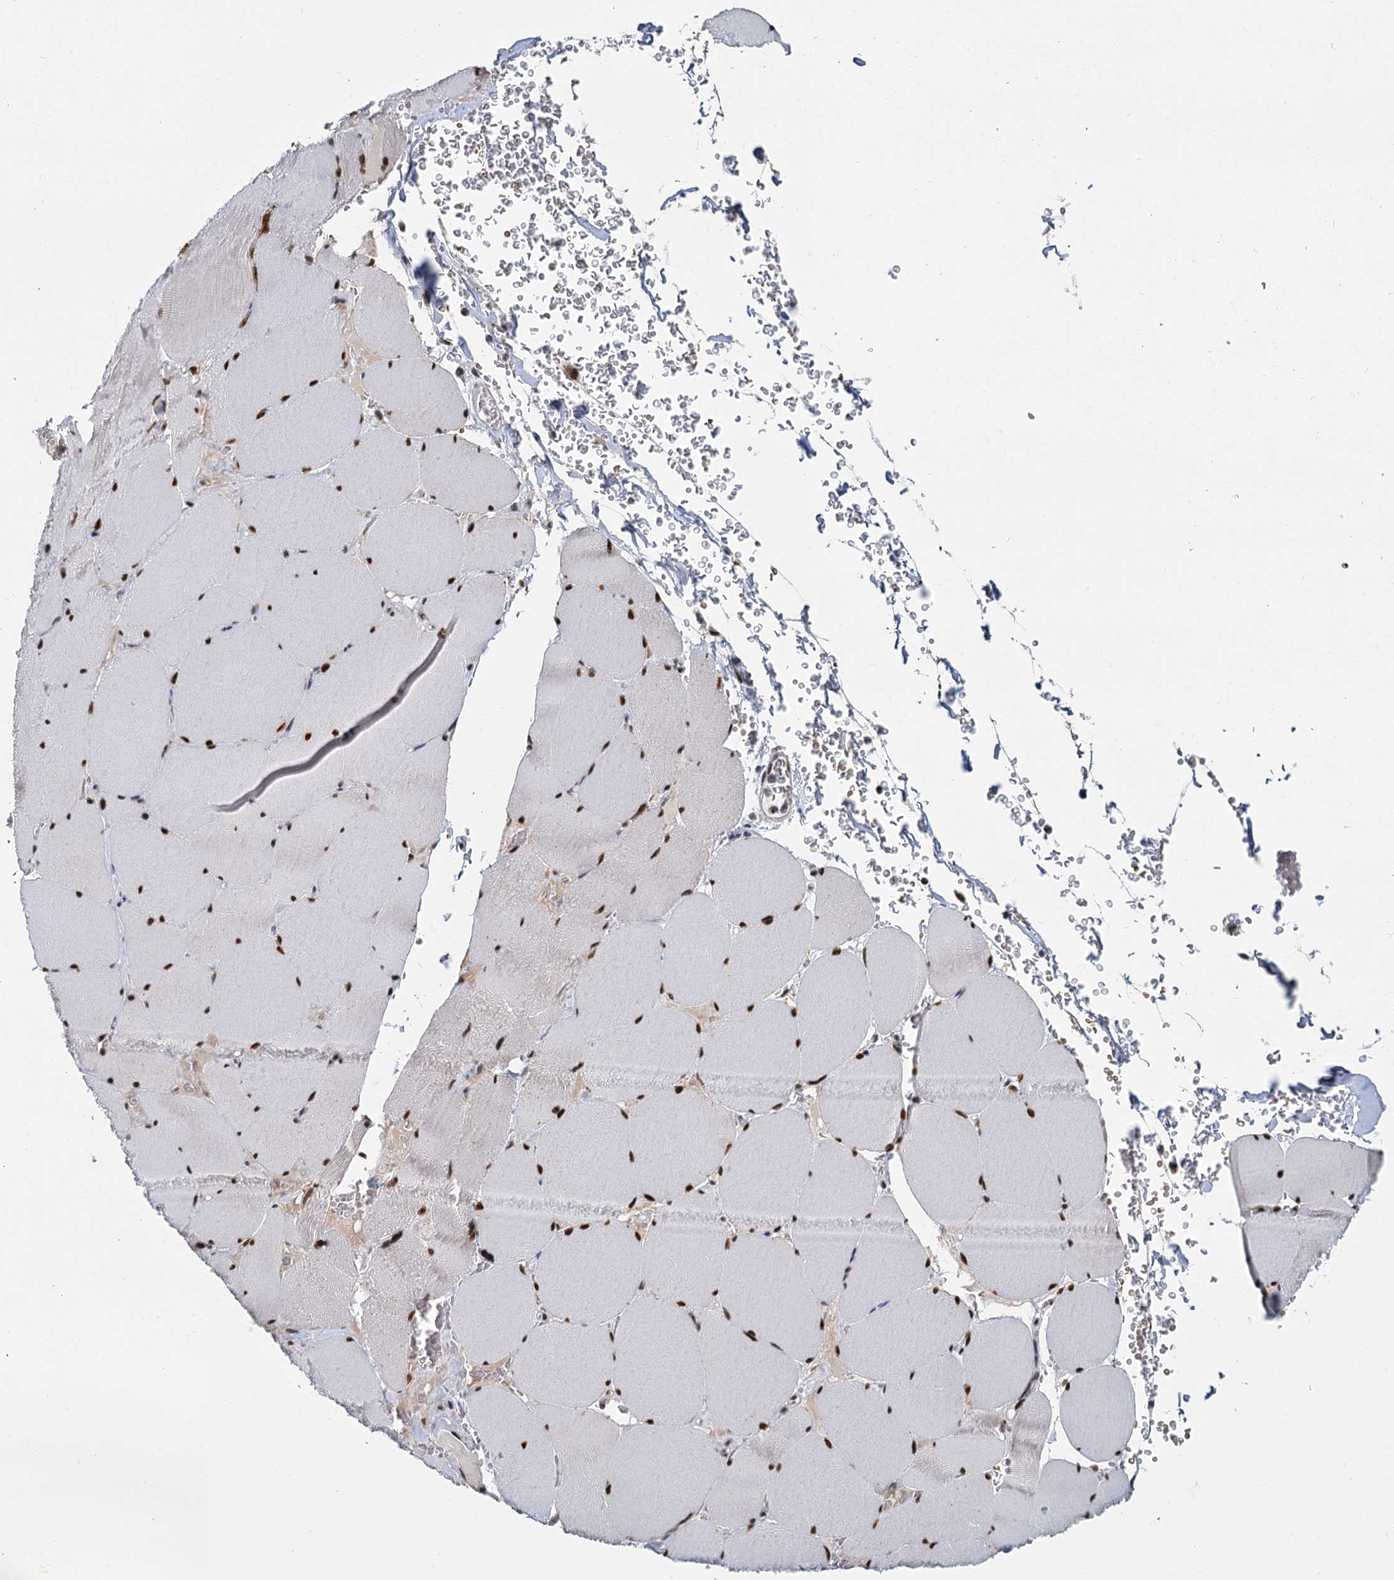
{"staining": {"intensity": "strong", "quantity": ">75%", "location": "nuclear"}, "tissue": "skeletal muscle", "cell_type": "Myocytes", "image_type": "normal", "snomed": [{"axis": "morphology", "description": "Normal tissue, NOS"}, {"axis": "topography", "description": "Skeletal muscle"}, {"axis": "topography", "description": "Head-Neck"}], "caption": "The image exhibits staining of benign skeletal muscle, revealing strong nuclear protein staining (brown color) within myocytes.", "gene": "RPRD1A", "patient": {"sex": "male", "age": 66}}